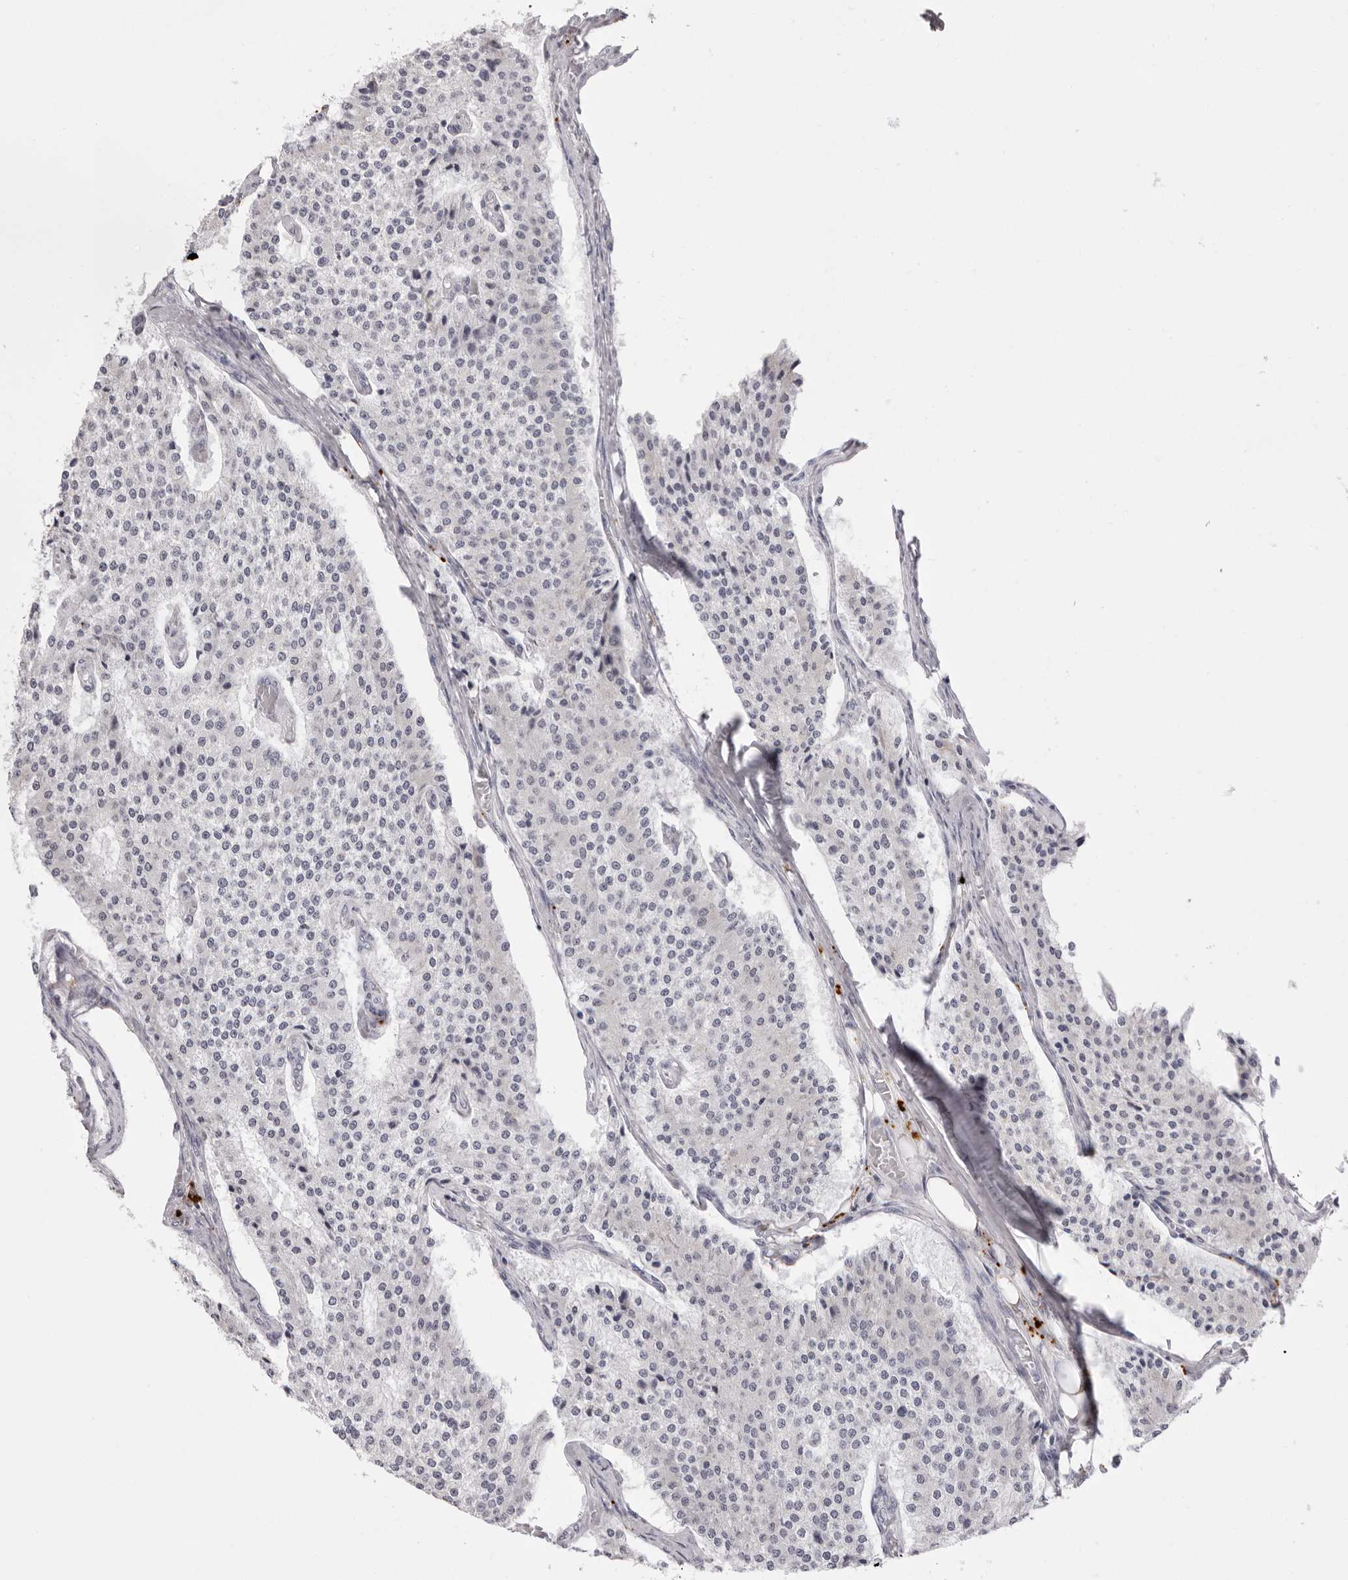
{"staining": {"intensity": "negative", "quantity": "none", "location": "none"}, "tissue": "carcinoid", "cell_type": "Tumor cells", "image_type": "cancer", "snomed": [{"axis": "morphology", "description": "Carcinoid, malignant, NOS"}, {"axis": "topography", "description": "Colon"}], "caption": "High magnification brightfield microscopy of carcinoid (malignant) stained with DAB (3,3'-diaminobenzidine) (brown) and counterstained with hematoxylin (blue): tumor cells show no significant expression.", "gene": "IL25", "patient": {"sex": "female", "age": 52}}